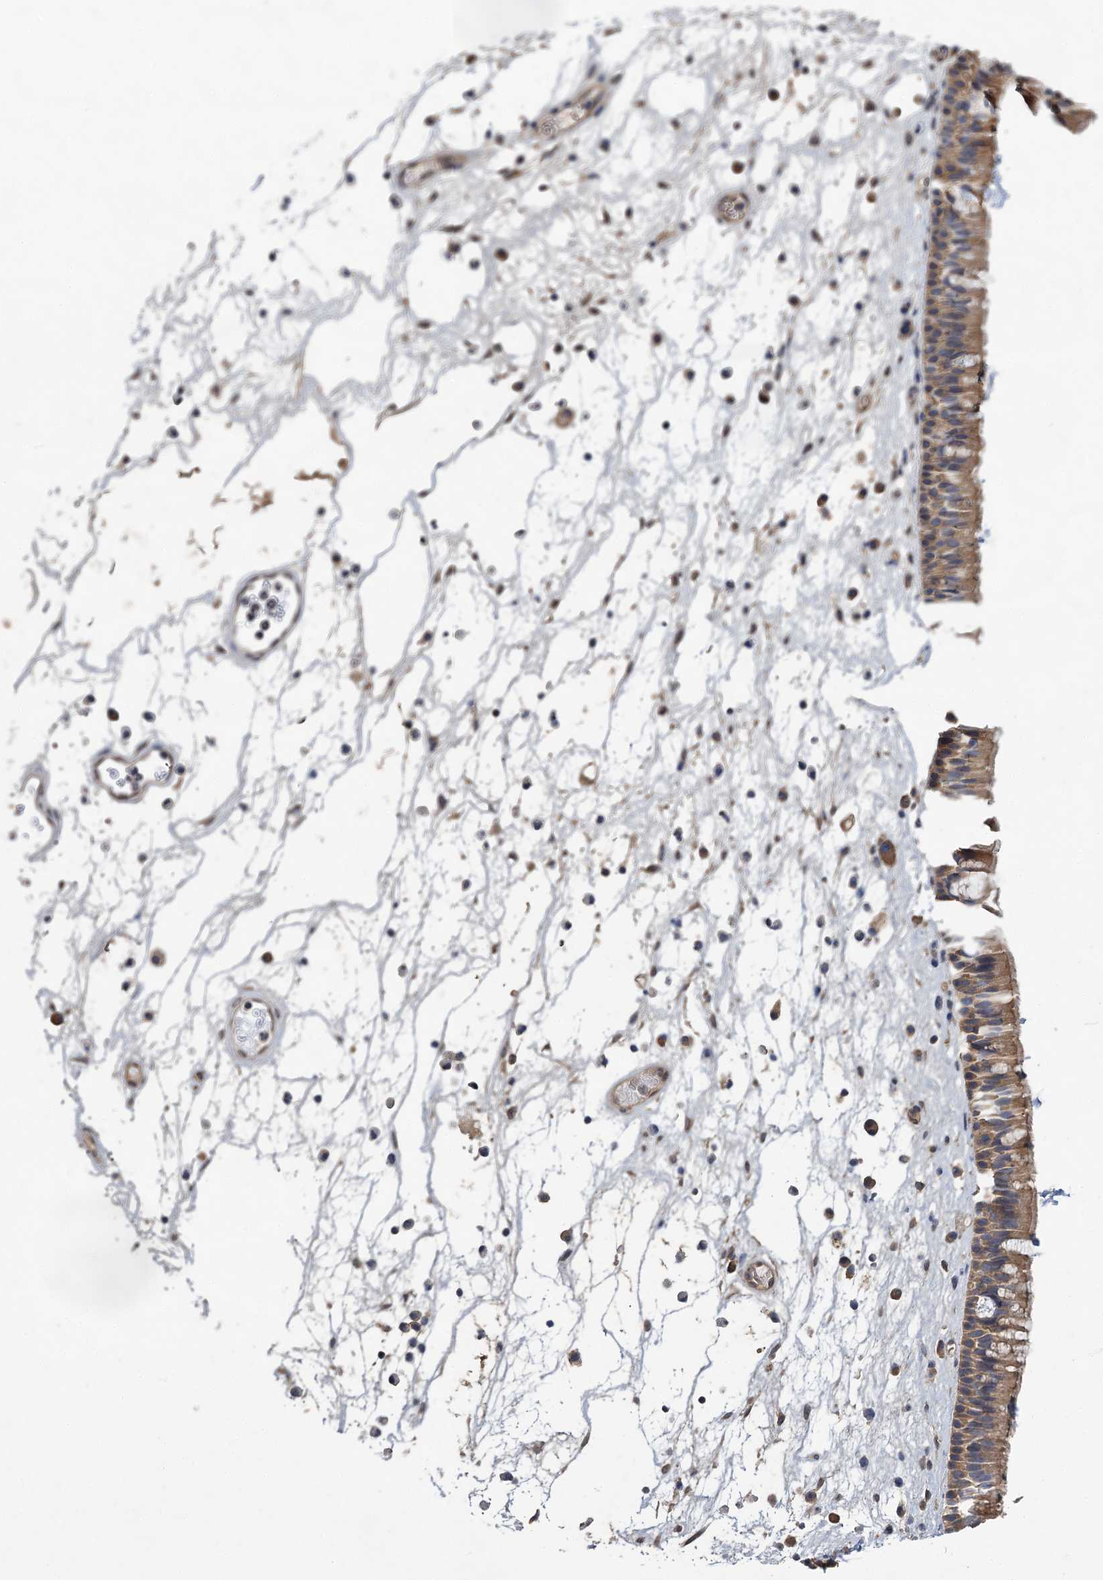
{"staining": {"intensity": "moderate", "quantity": ">75%", "location": "cytoplasmic/membranous"}, "tissue": "nasopharynx", "cell_type": "Respiratory epithelial cells", "image_type": "normal", "snomed": [{"axis": "morphology", "description": "Normal tissue, NOS"}, {"axis": "morphology", "description": "Inflammation, NOS"}, {"axis": "morphology", "description": "Malignant melanoma, Metastatic site"}, {"axis": "topography", "description": "Nasopharynx"}], "caption": "High-power microscopy captured an IHC photomicrograph of normal nasopharynx, revealing moderate cytoplasmic/membranous staining in approximately >75% of respiratory epithelial cells. (Stains: DAB (3,3'-diaminobenzidine) in brown, nuclei in blue, Microscopy: brightfield microscopy at high magnification).", "gene": "ZNF324", "patient": {"sex": "male", "age": 70}}